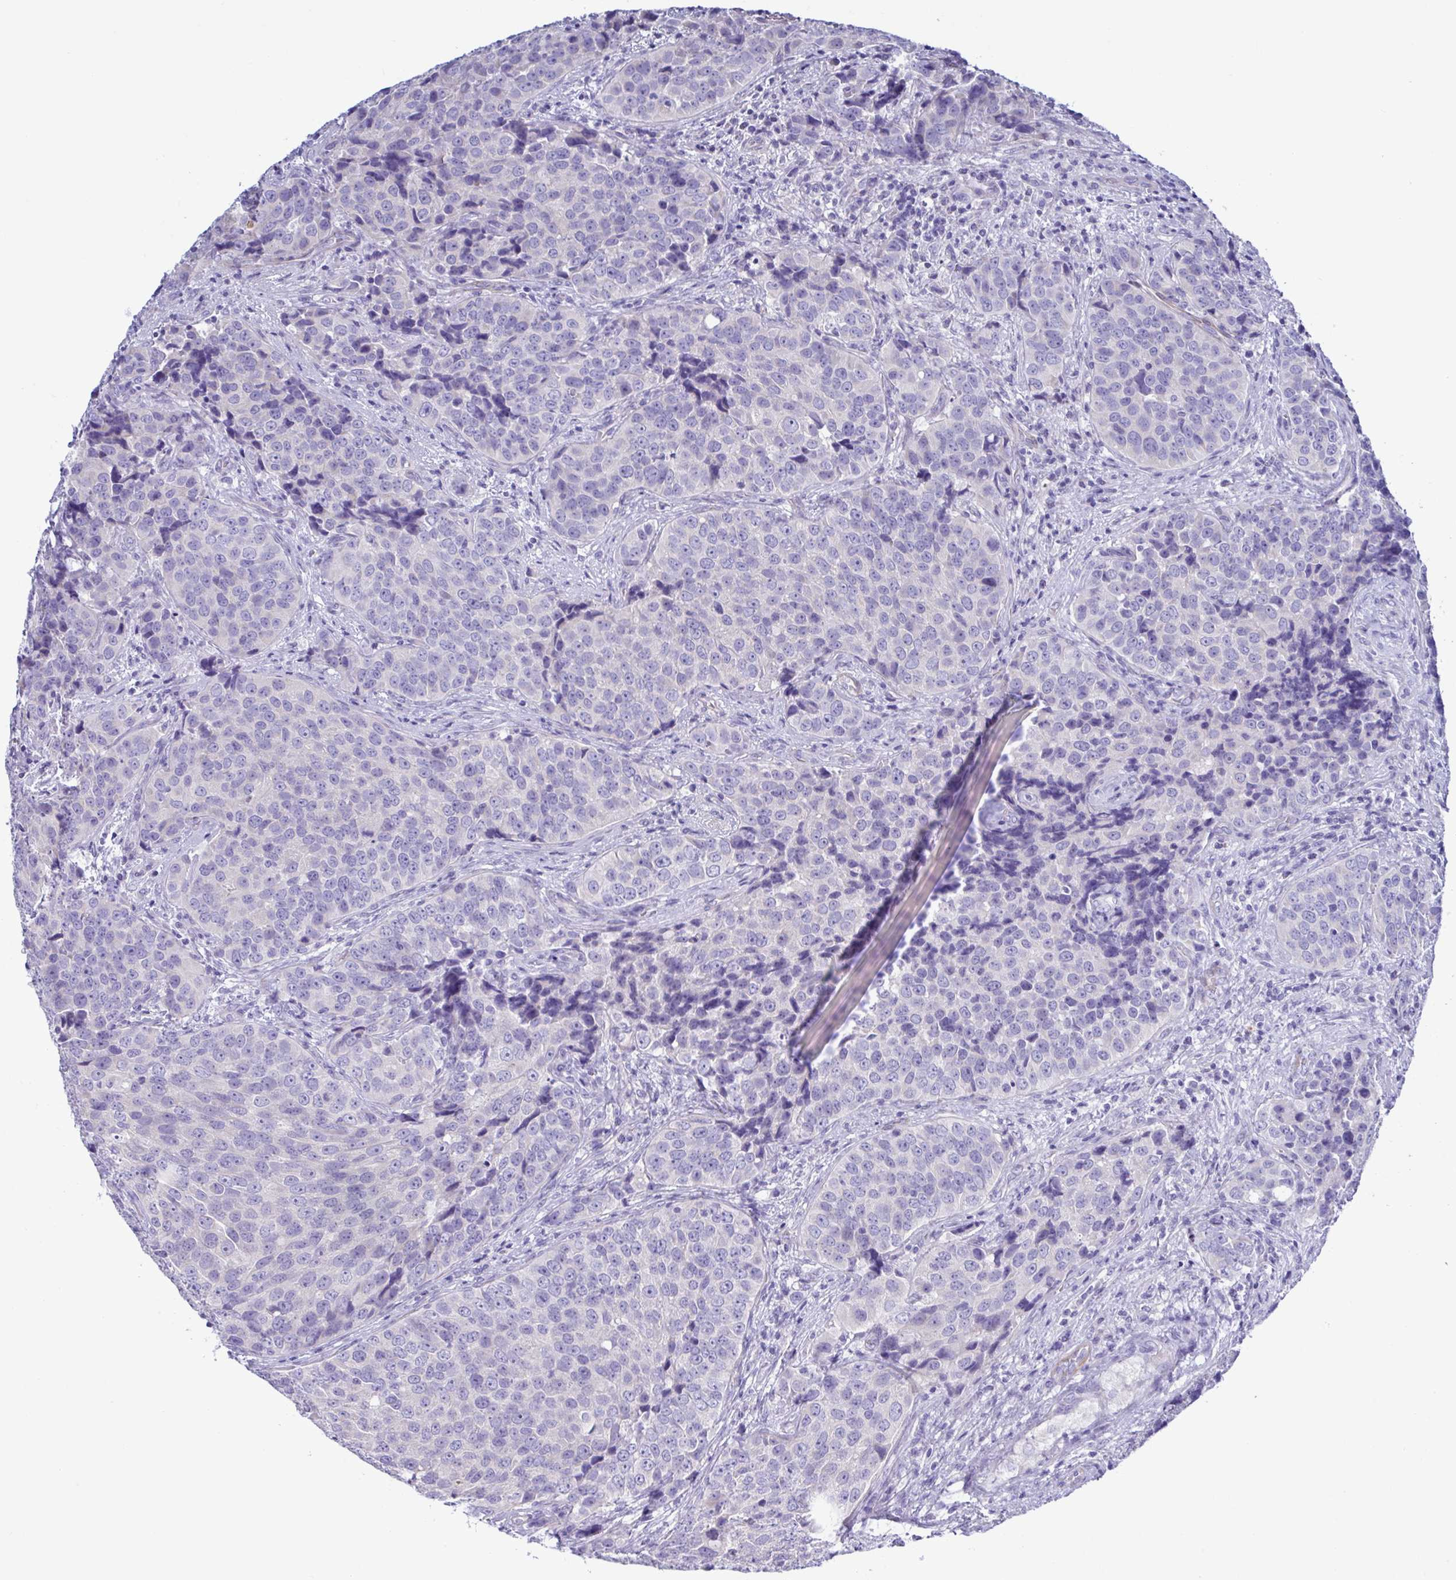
{"staining": {"intensity": "negative", "quantity": "none", "location": "none"}, "tissue": "urothelial cancer", "cell_type": "Tumor cells", "image_type": "cancer", "snomed": [{"axis": "morphology", "description": "Urothelial carcinoma, NOS"}, {"axis": "topography", "description": "Urinary bladder"}], "caption": "DAB (3,3'-diaminobenzidine) immunohistochemical staining of transitional cell carcinoma exhibits no significant expression in tumor cells. (Brightfield microscopy of DAB immunohistochemistry (IHC) at high magnification).", "gene": "MED11", "patient": {"sex": "male", "age": 52}}